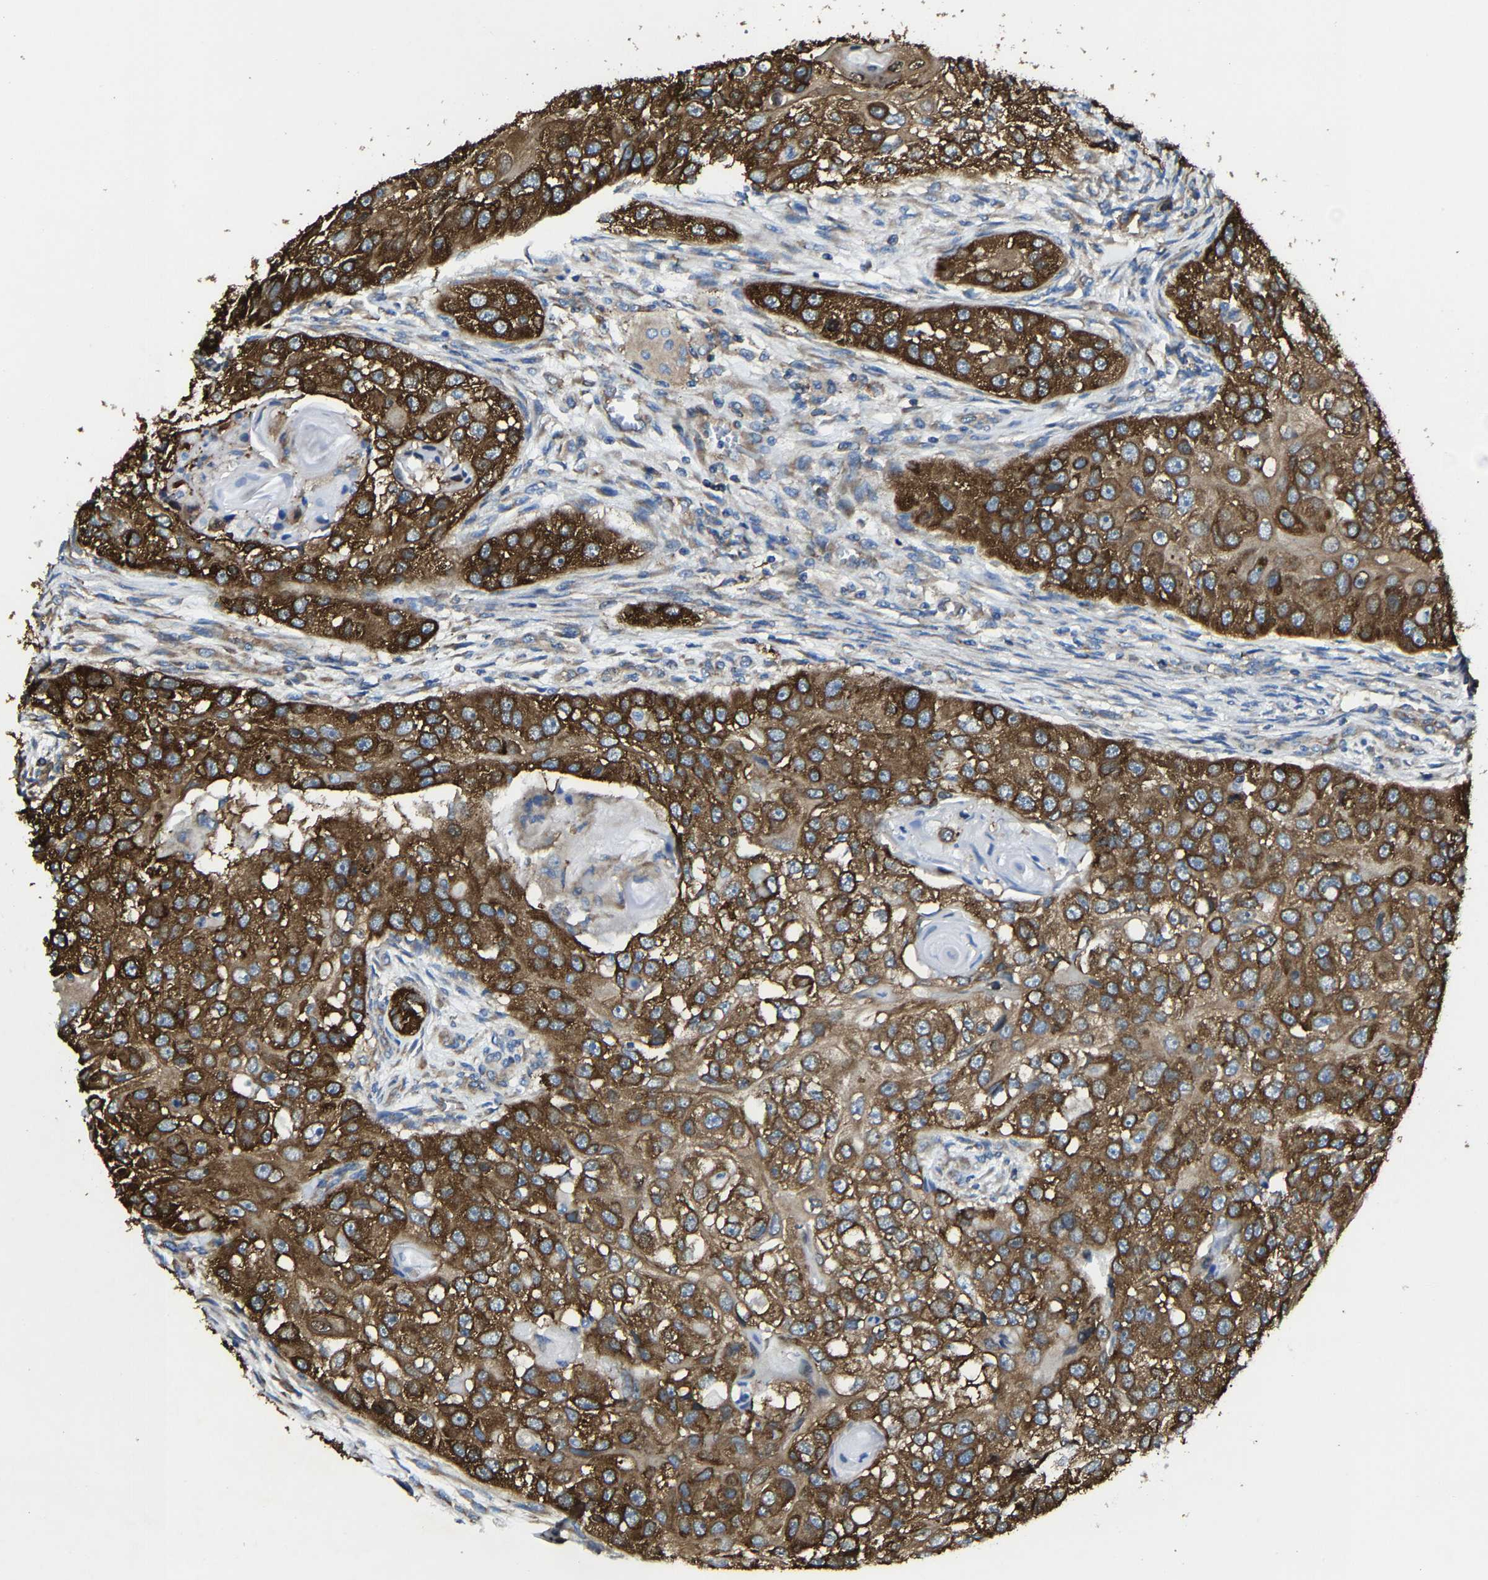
{"staining": {"intensity": "strong", "quantity": ">75%", "location": "cytoplasmic/membranous"}, "tissue": "head and neck cancer", "cell_type": "Tumor cells", "image_type": "cancer", "snomed": [{"axis": "morphology", "description": "Normal tissue, NOS"}, {"axis": "morphology", "description": "Squamous cell carcinoma, NOS"}, {"axis": "topography", "description": "Skeletal muscle"}, {"axis": "topography", "description": "Head-Neck"}], "caption": "Head and neck cancer stained with a protein marker displays strong staining in tumor cells.", "gene": "G3BP2", "patient": {"sex": "male", "age": 51}}